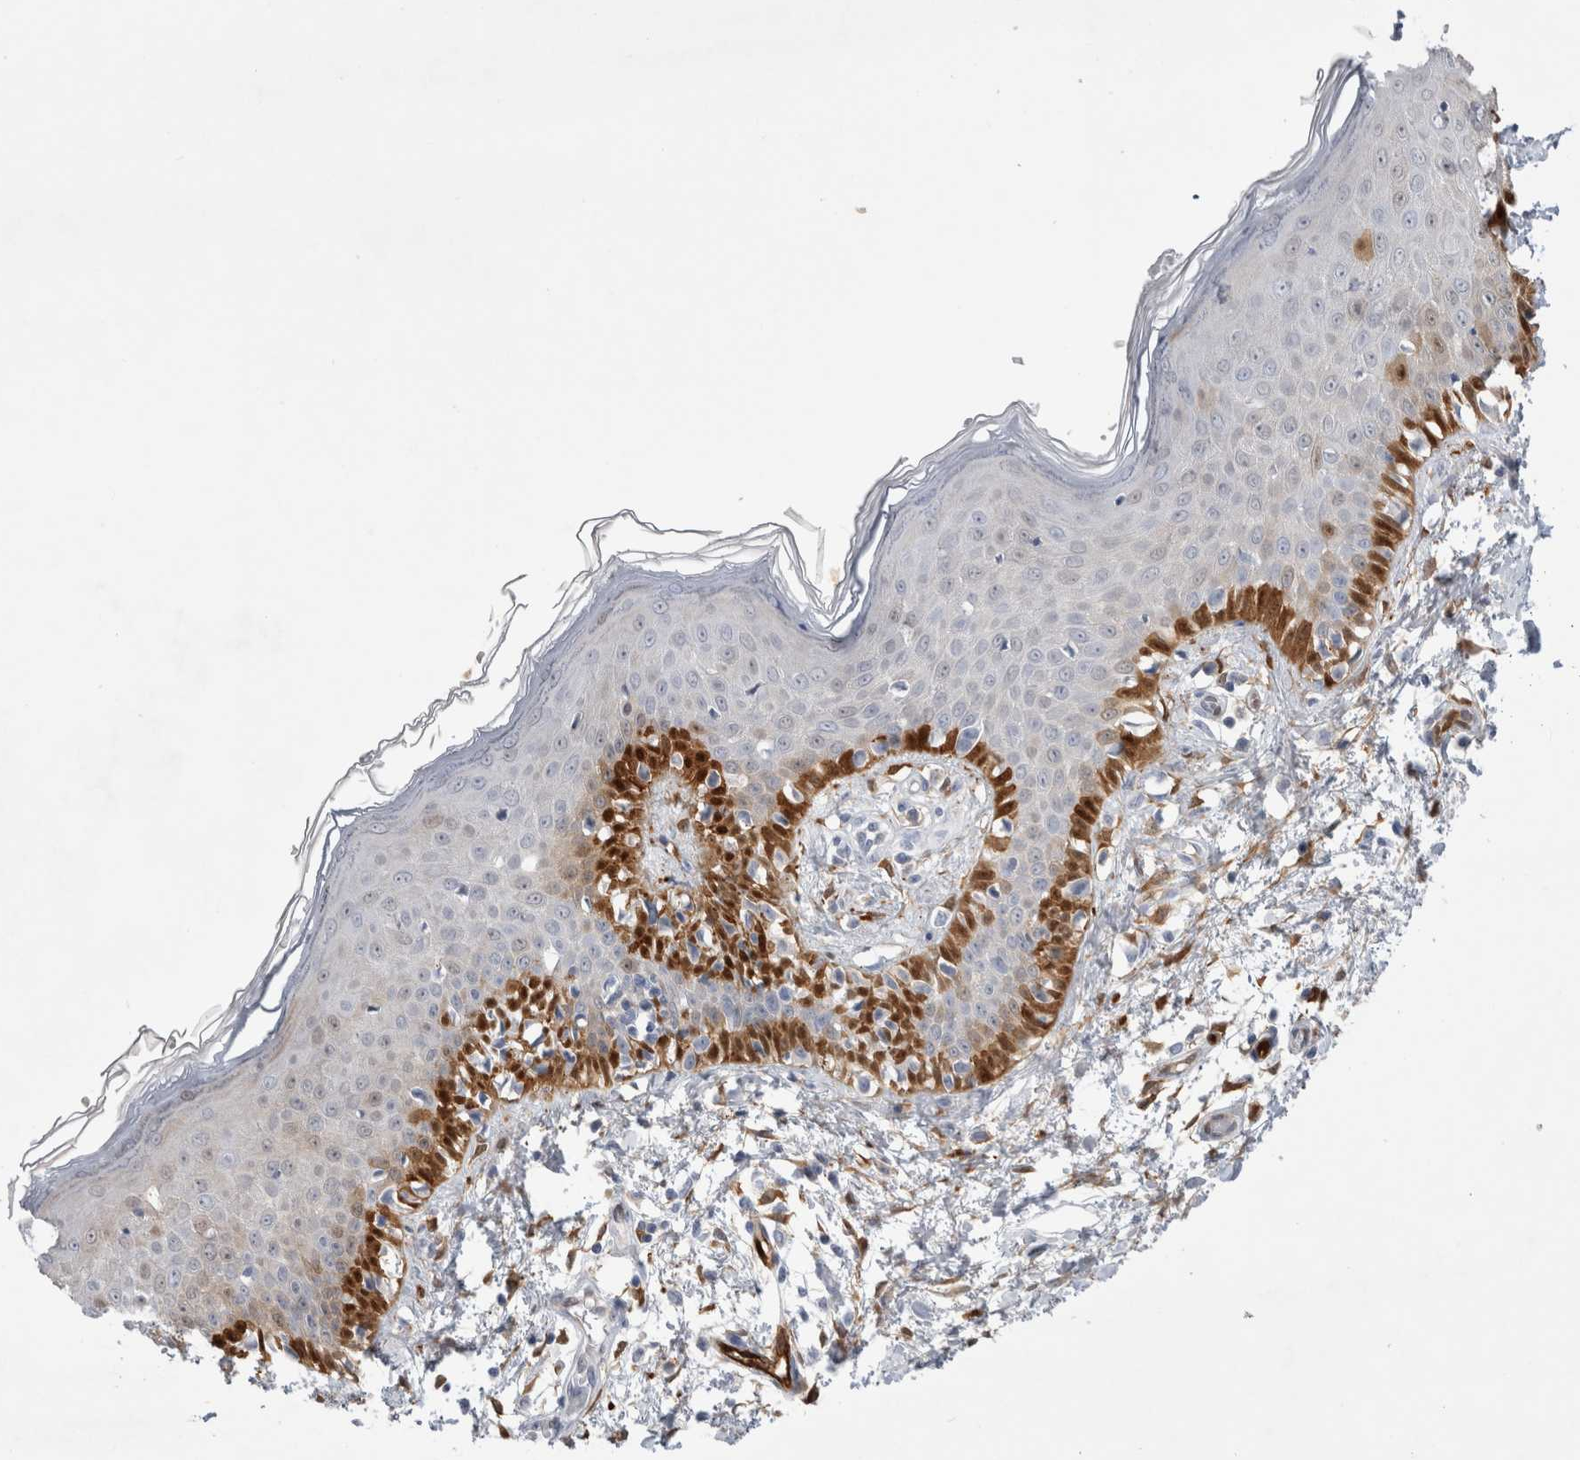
{"staining": {"intensity": "moderate", "quantity": ">75%", "location": "cytoplasmic/membranous"}, "tissue": "skin", "cell_type": "Fibroblasts", "image_type": "normal", "snomed": [{"axis": "morphology", "description": "Normal tissue, NOS"}, {"axis": "morphology", "description": "Inflammation, NOS"}, {"axis": "topography", "description": "Skin"}], "caption": "A micrograph of human skin stained for a protein shows moderate cytoplasmic/membranous brown staining in fibroblasts.", "gene": "NAPEPLD", "patient": {"sex": "female", "age": 44}}